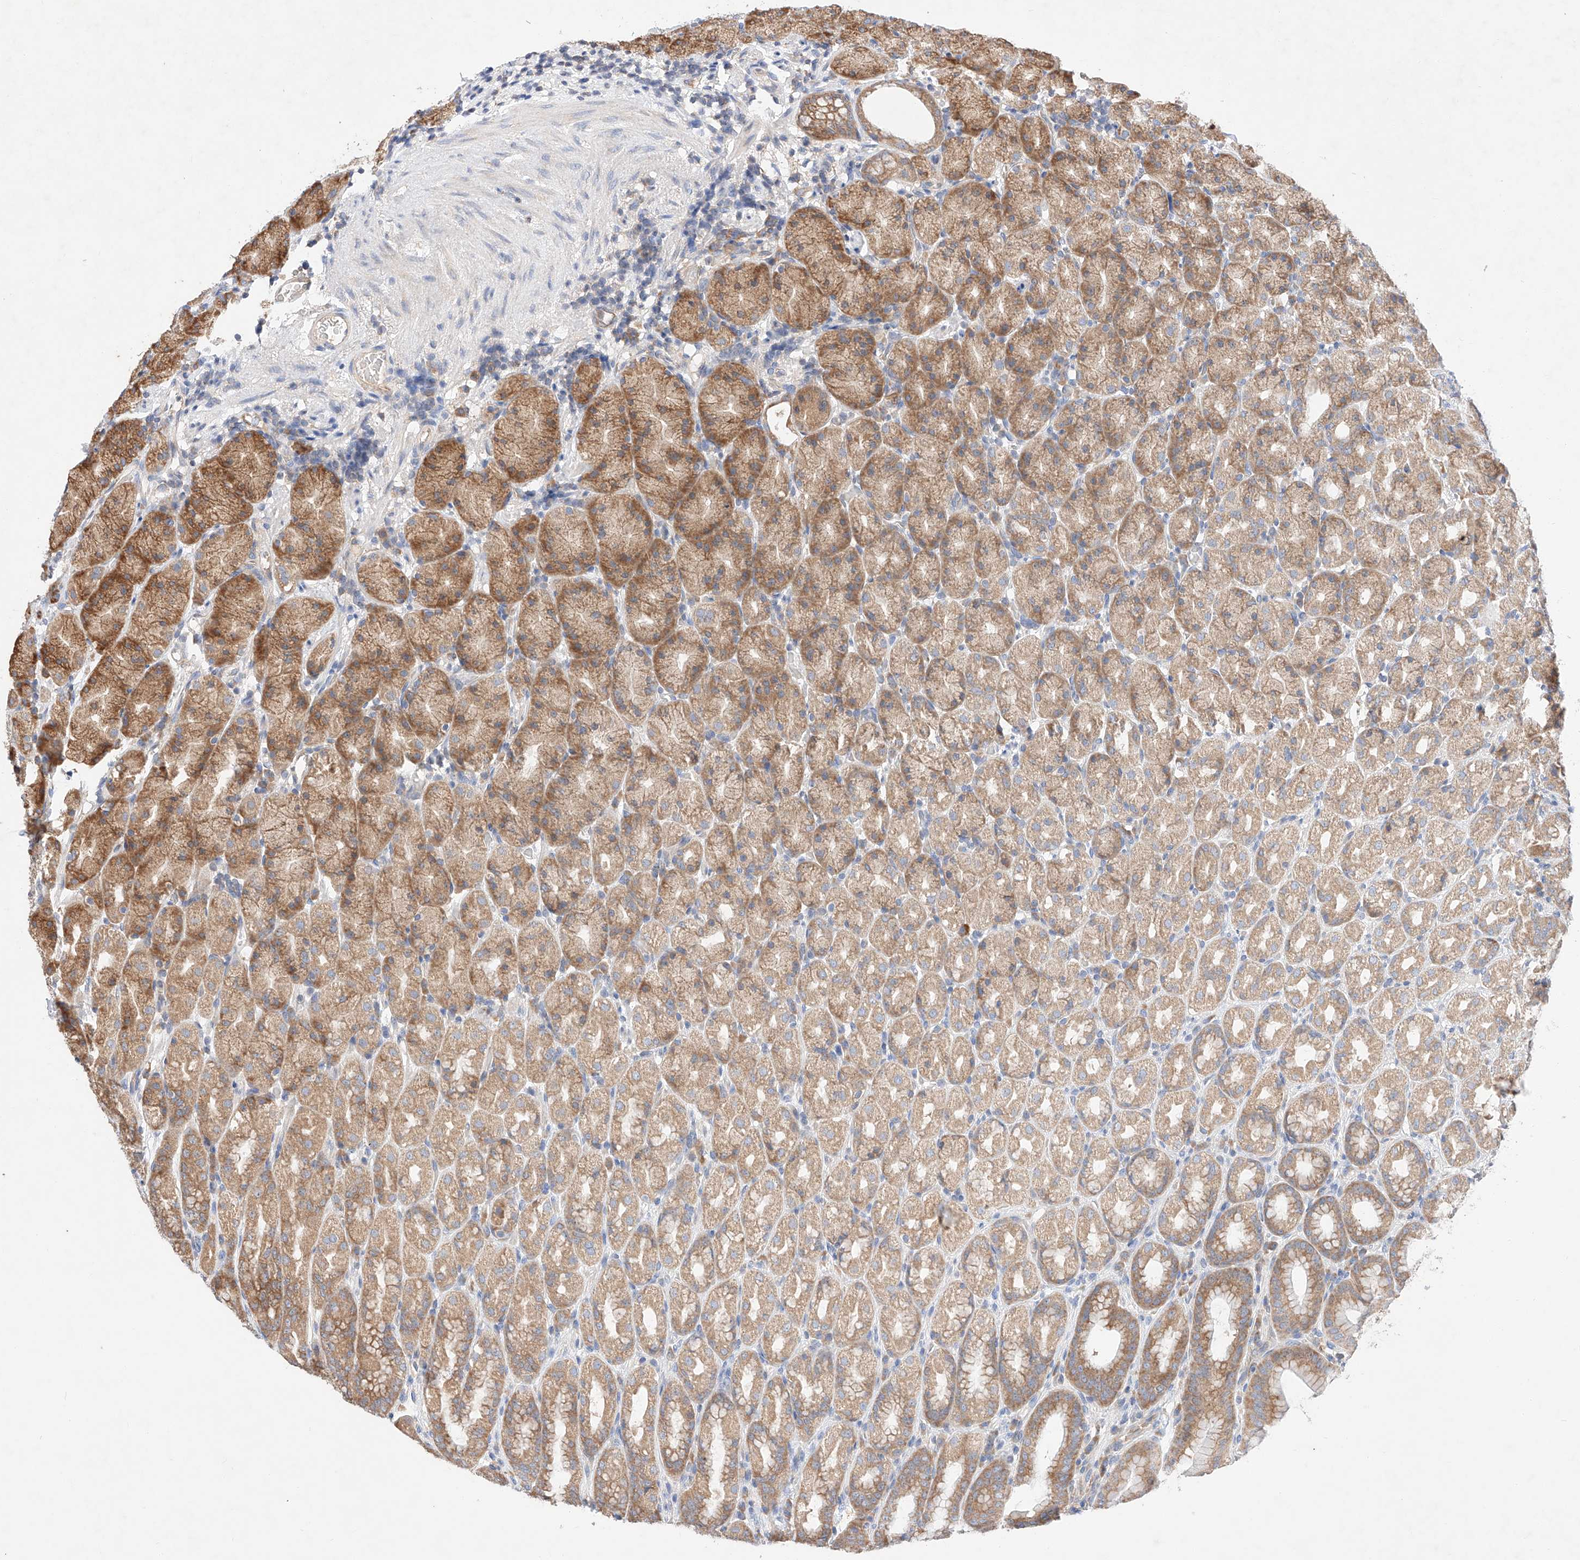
{"staining": {"intensity": "moderate", "quantity": ">75%", "location": "cytoplasmic/membranous"}, "tissue": "stomach", "cell_type": "Glandular cells", "image_type": "normal", "snomed": [{"axis": "morphology", "description": "Normal tissue, NOS"}, {"axis": "topography", "description": "Stomach, upper"}], "caption": "About >75% of glandular cells in normal human stomach demonstrate moderate cytoplasmic/membranous protein expression as visualized by brown immunohistochemical staining.", "gene": "C6orf118", "patient": {"sex": "male", "age": 68}}